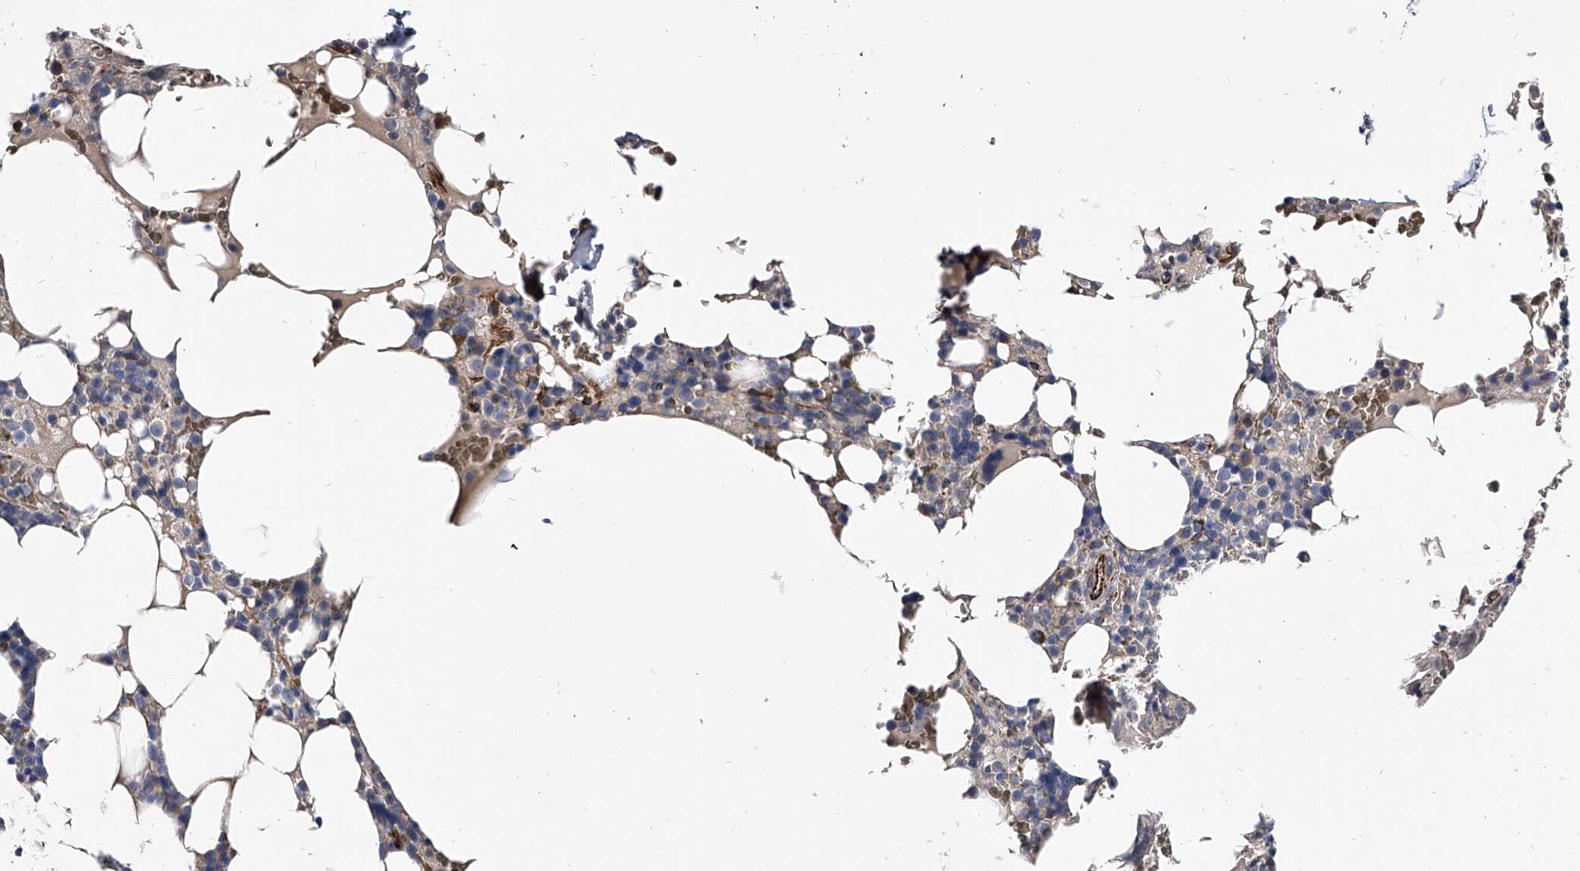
{"staining": {"intensity": "weak", "quantity": "<25%", "location": "cytoplasmic/membranous"}, "tissue": "bone marrow", "cell_type": "Hematopoietic cells", "image_type": "normal", "snomed": [{"axis": "morphology", "description": "Normal tissue, NOS"}, {"axis": "topography", "description": "Bone marrow"}], "caption": "Hematopoietic cells are negative for brown protein staining in benign bone marrow. The staining was performed using DAB (3,3'-diaminobenzidine) to visualize the protein expression in brown, while the nuclei were stained in blue with hematoxylin (Magnification: 20x).", "gene": "EFCAB7", "patient": {"sex": "male", "age": 58}}